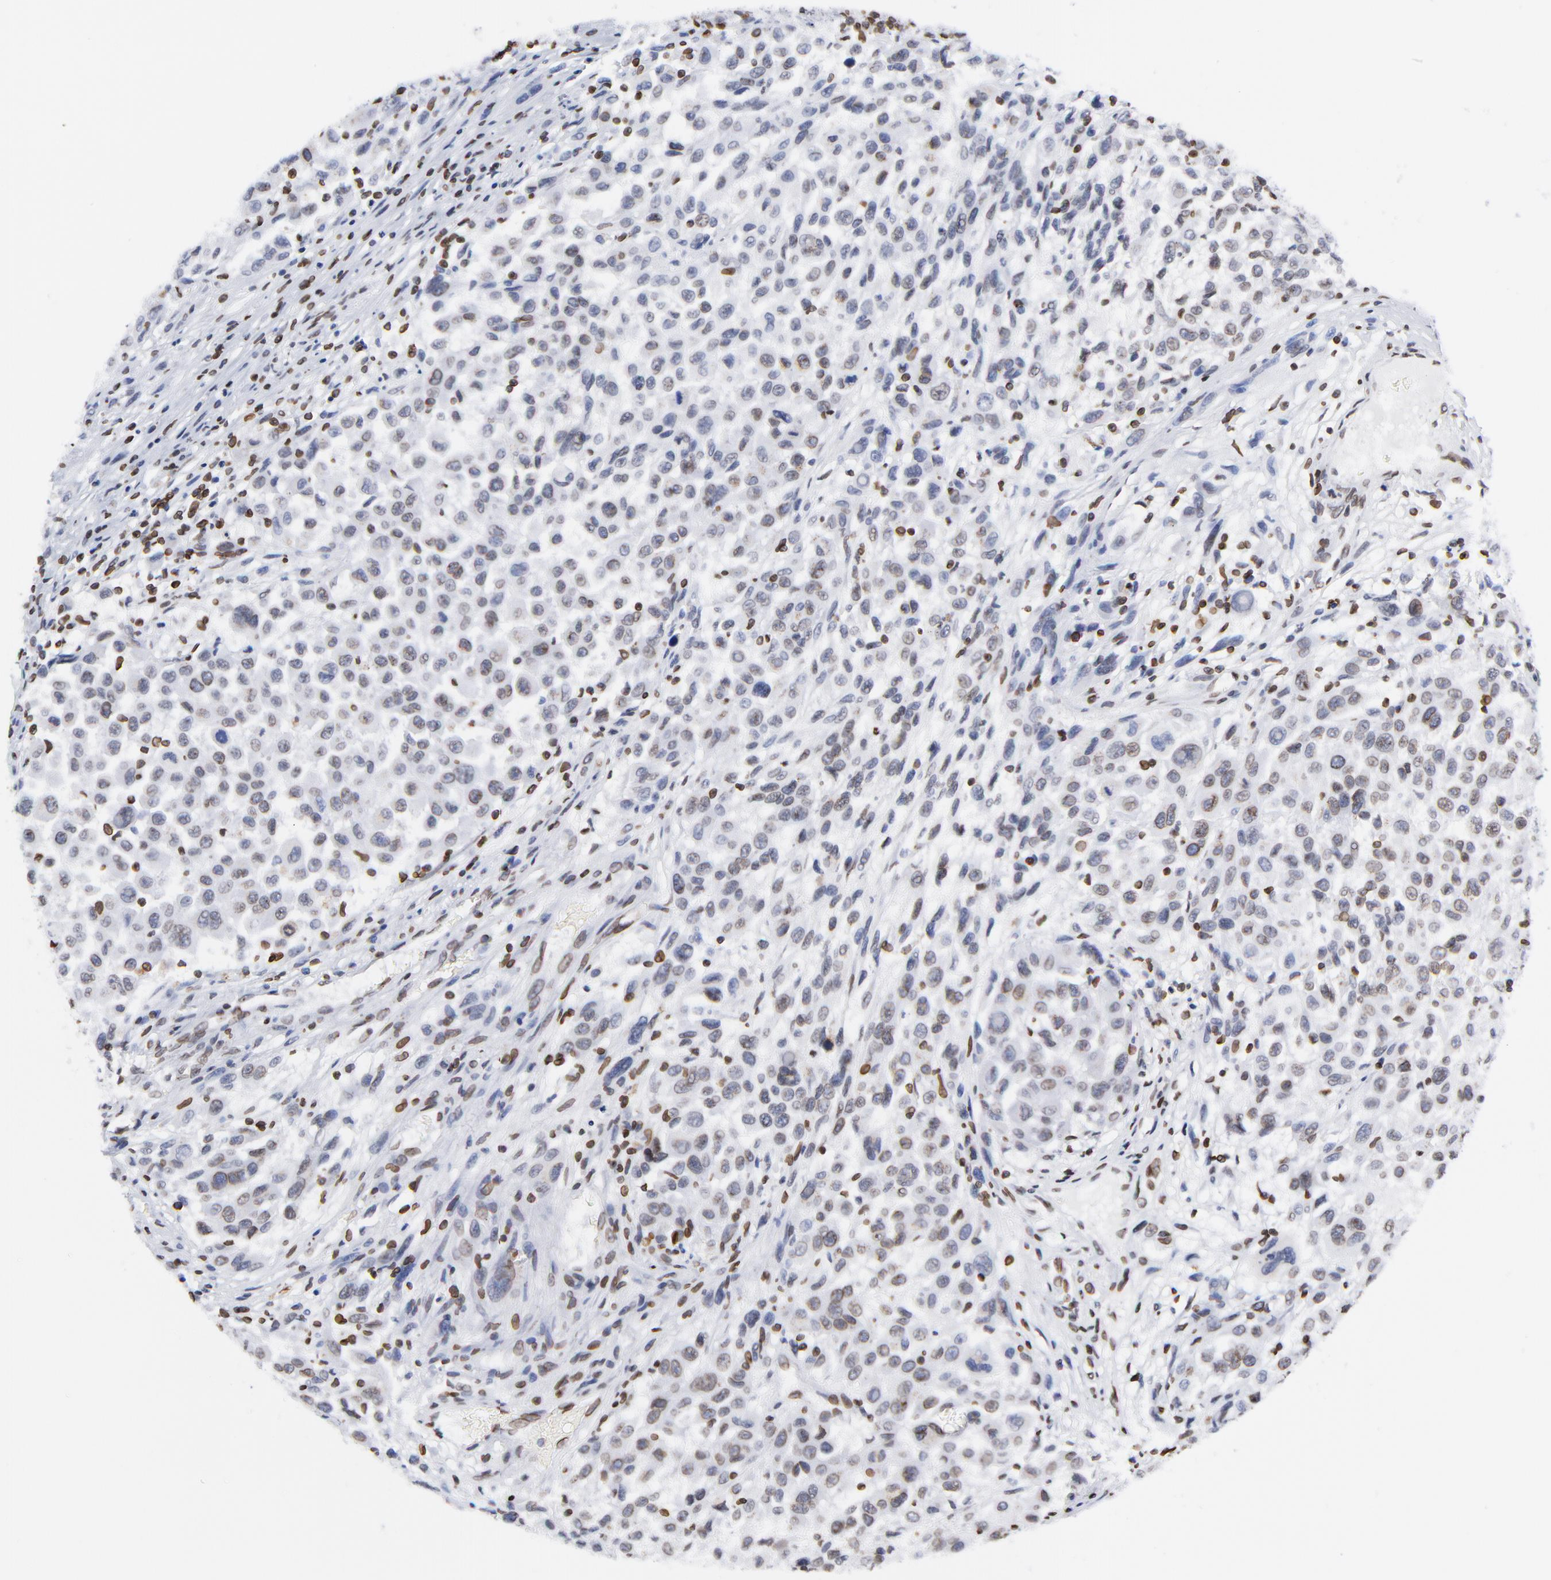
{"staining": {"intensity": "moderate", "quantity": "<25%", "location": "cytoplasmic/membranous,nuclear"}, "tissue": "melanoma", "cell_type": "Tumor cells", "image_type": "cancer", "snomed": [{"axis": "morphology", "description": "Malignant melanoma, Metastatic site"}, {"axis": "topography", "description": "Lymph node"}], "caption": "Malignant melanoma (metastatic site) stained for a protein shows moderate cytoplasmic/membranous and nuclear positivity in tumor cells.", "gene": "THAP7", "patient": {"sex": "male", "age": 61}}